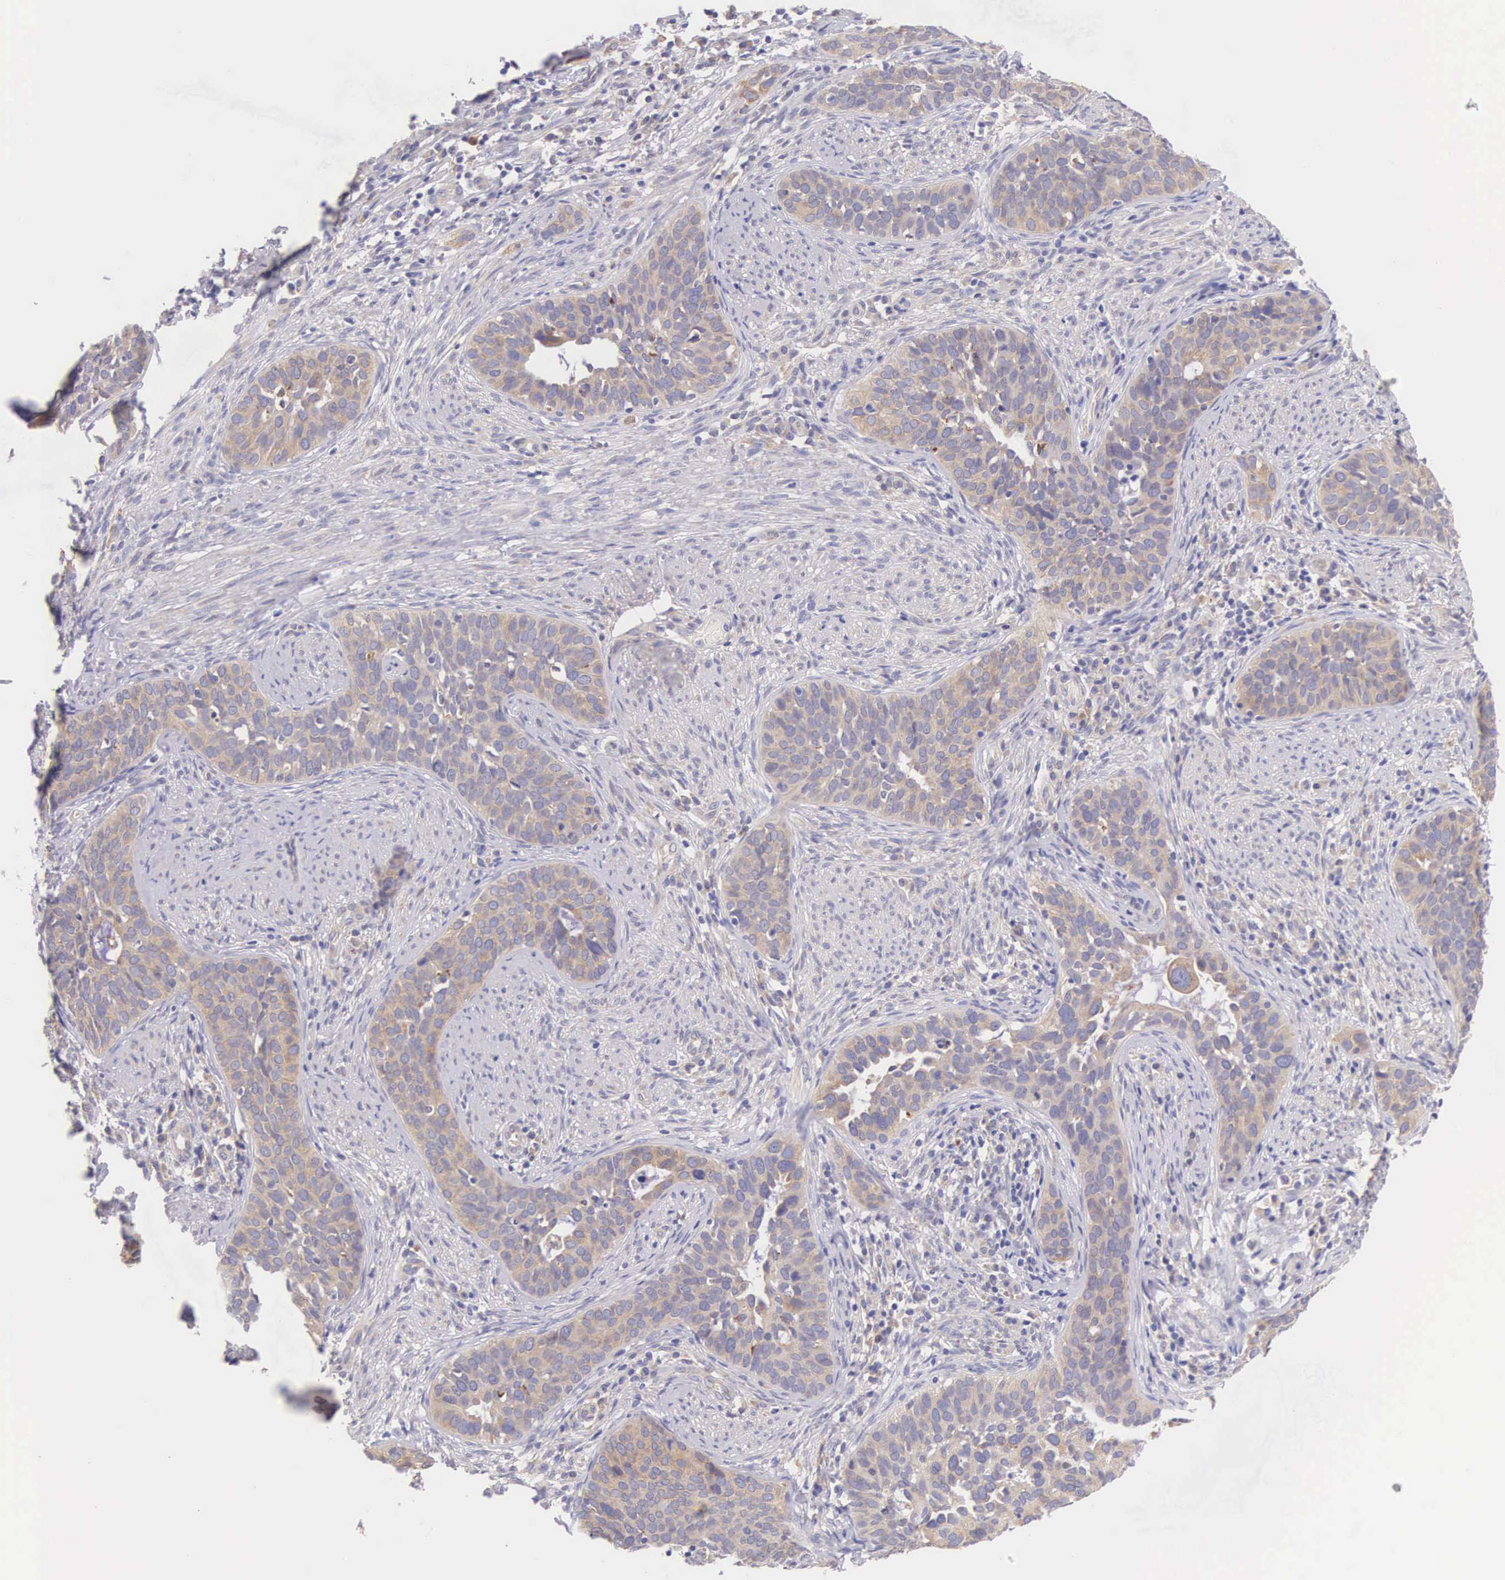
{"staining": {"intensity": "weak", "quantity": ">75%", "location": "cytoplasmic/membranous"}, "tissue": "cervical cancer", "cell_type": "Tumor cells", "image_type": "cancer", "snomed": [{"axis": "morphology", "description": "Squamous cell carcinoma, NOS"}, {"axis": "topography", "description": "Cervix"}], "caption": "Protein expression analysis of human squamous cell carcinoma (cervical) reveals weak cytoplasmic/membranous expression in approximately >75% of tumor cells.", "gene": "NSDHL", "patient": {"sex": "female", "age": 31}}